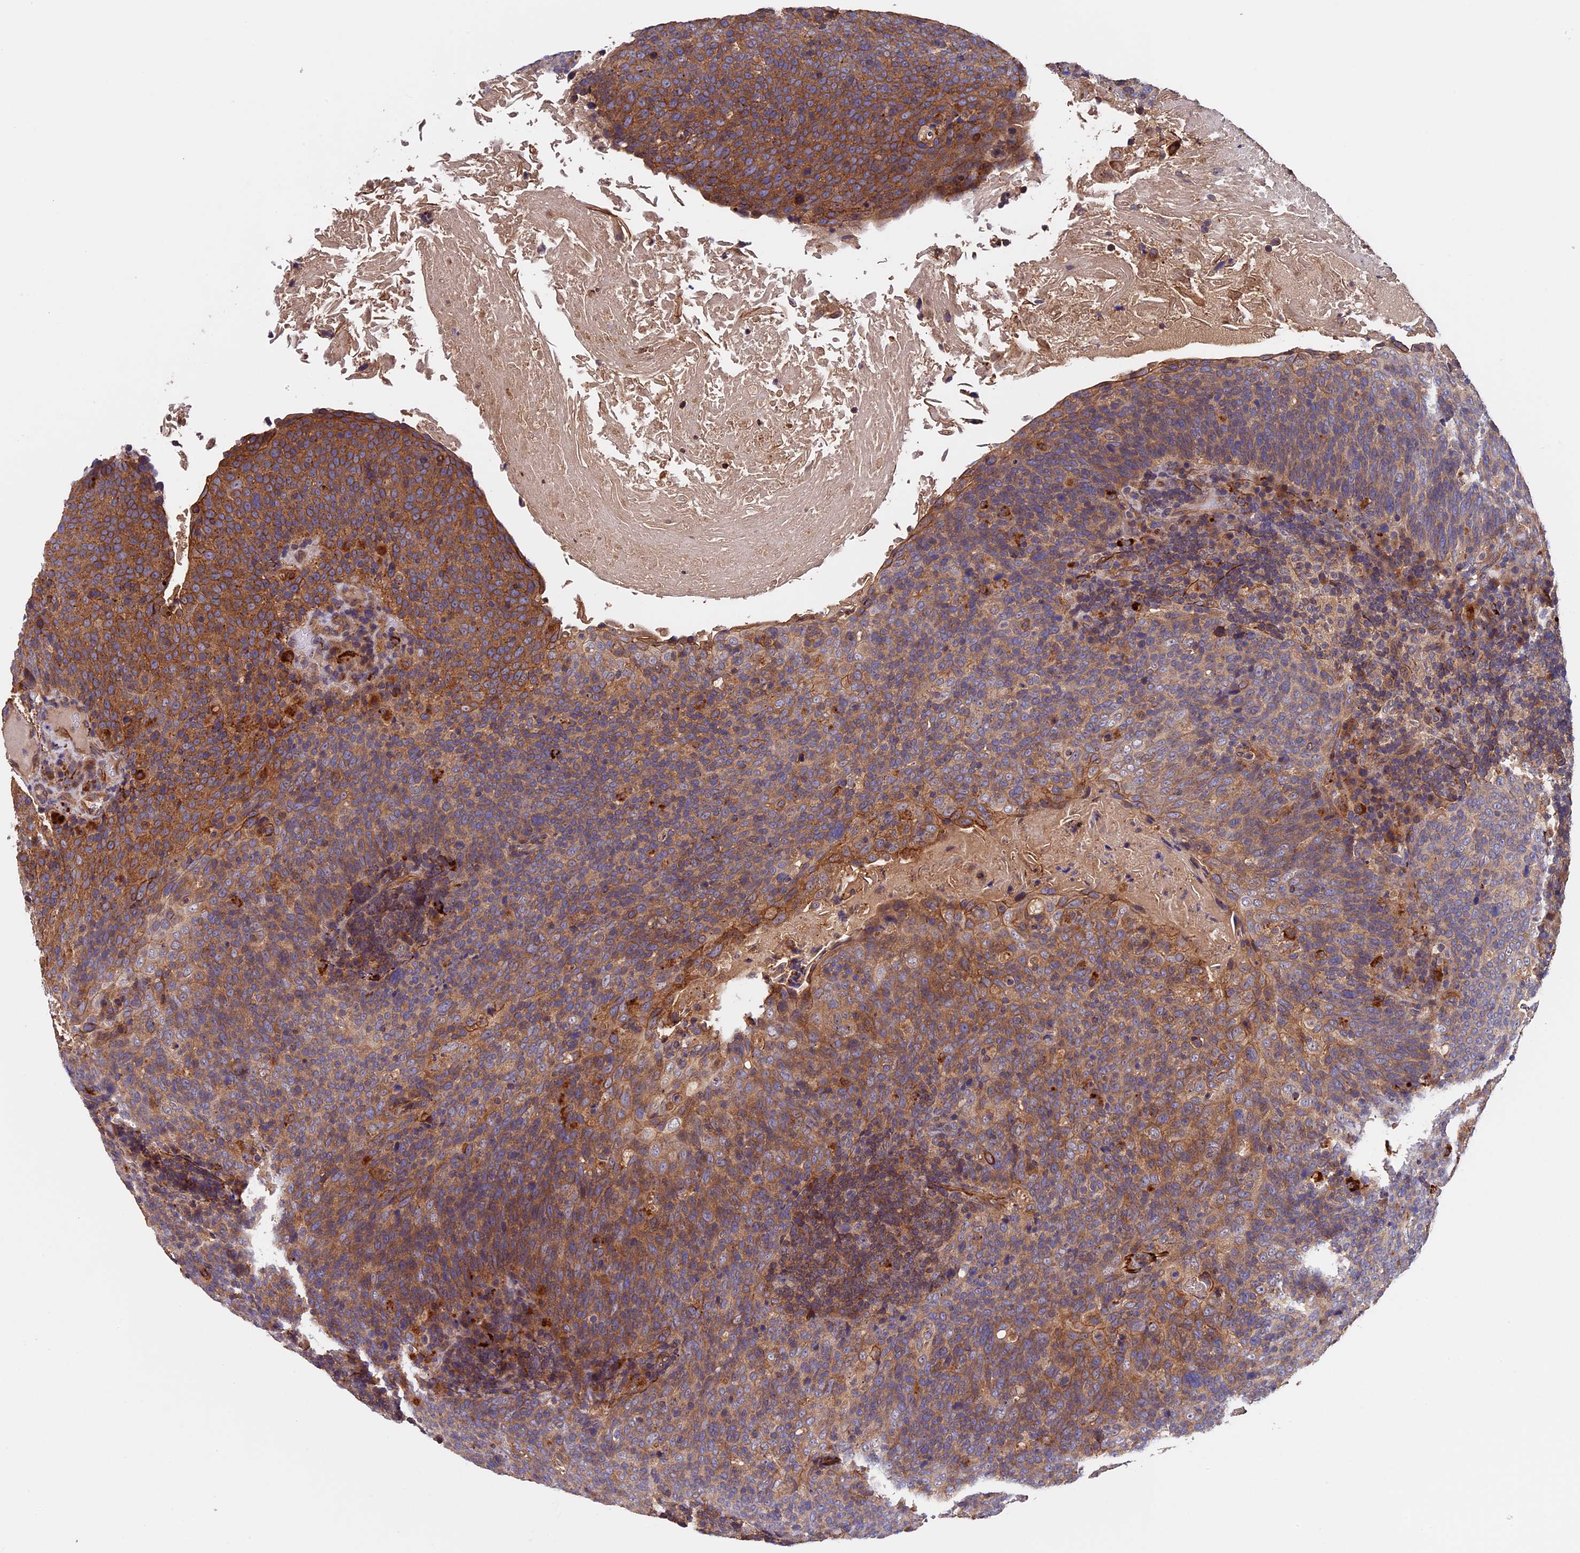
{"staining": {"intensity": "moderate", "quantity": ">75%", "location": "cytoplasmic/membranous"}, "tissue": "head and neck cancer", "cell_type": "Tumor cells", "image_type": "cancer", "snomed": [{"axis": "morphology", "description": "Squamous cell carcinoma, NOS"}, {"axis": "morphology", "description": "Squamous cell carcinoma, metastatic, NOS"}, {"axis": "topography", "description": "Lymph node"}, {"axis": "topography", "description": "Head-Neck"}], "caption": "High-magnification brightfield microscopy of head and neck cancer stained with DAB (brown) and counterstained with hematoxylin (blue). tumor cells exhibit moderate cytoplasmic/membranous expression is identified in about>75% of cells. (Stains: DAB in brown, nuclei in blue, Microscopy: brightfield microscopy at high magnification).", "gene": "SLC9A5", "patient": {"sex": "male", "age": 62}}